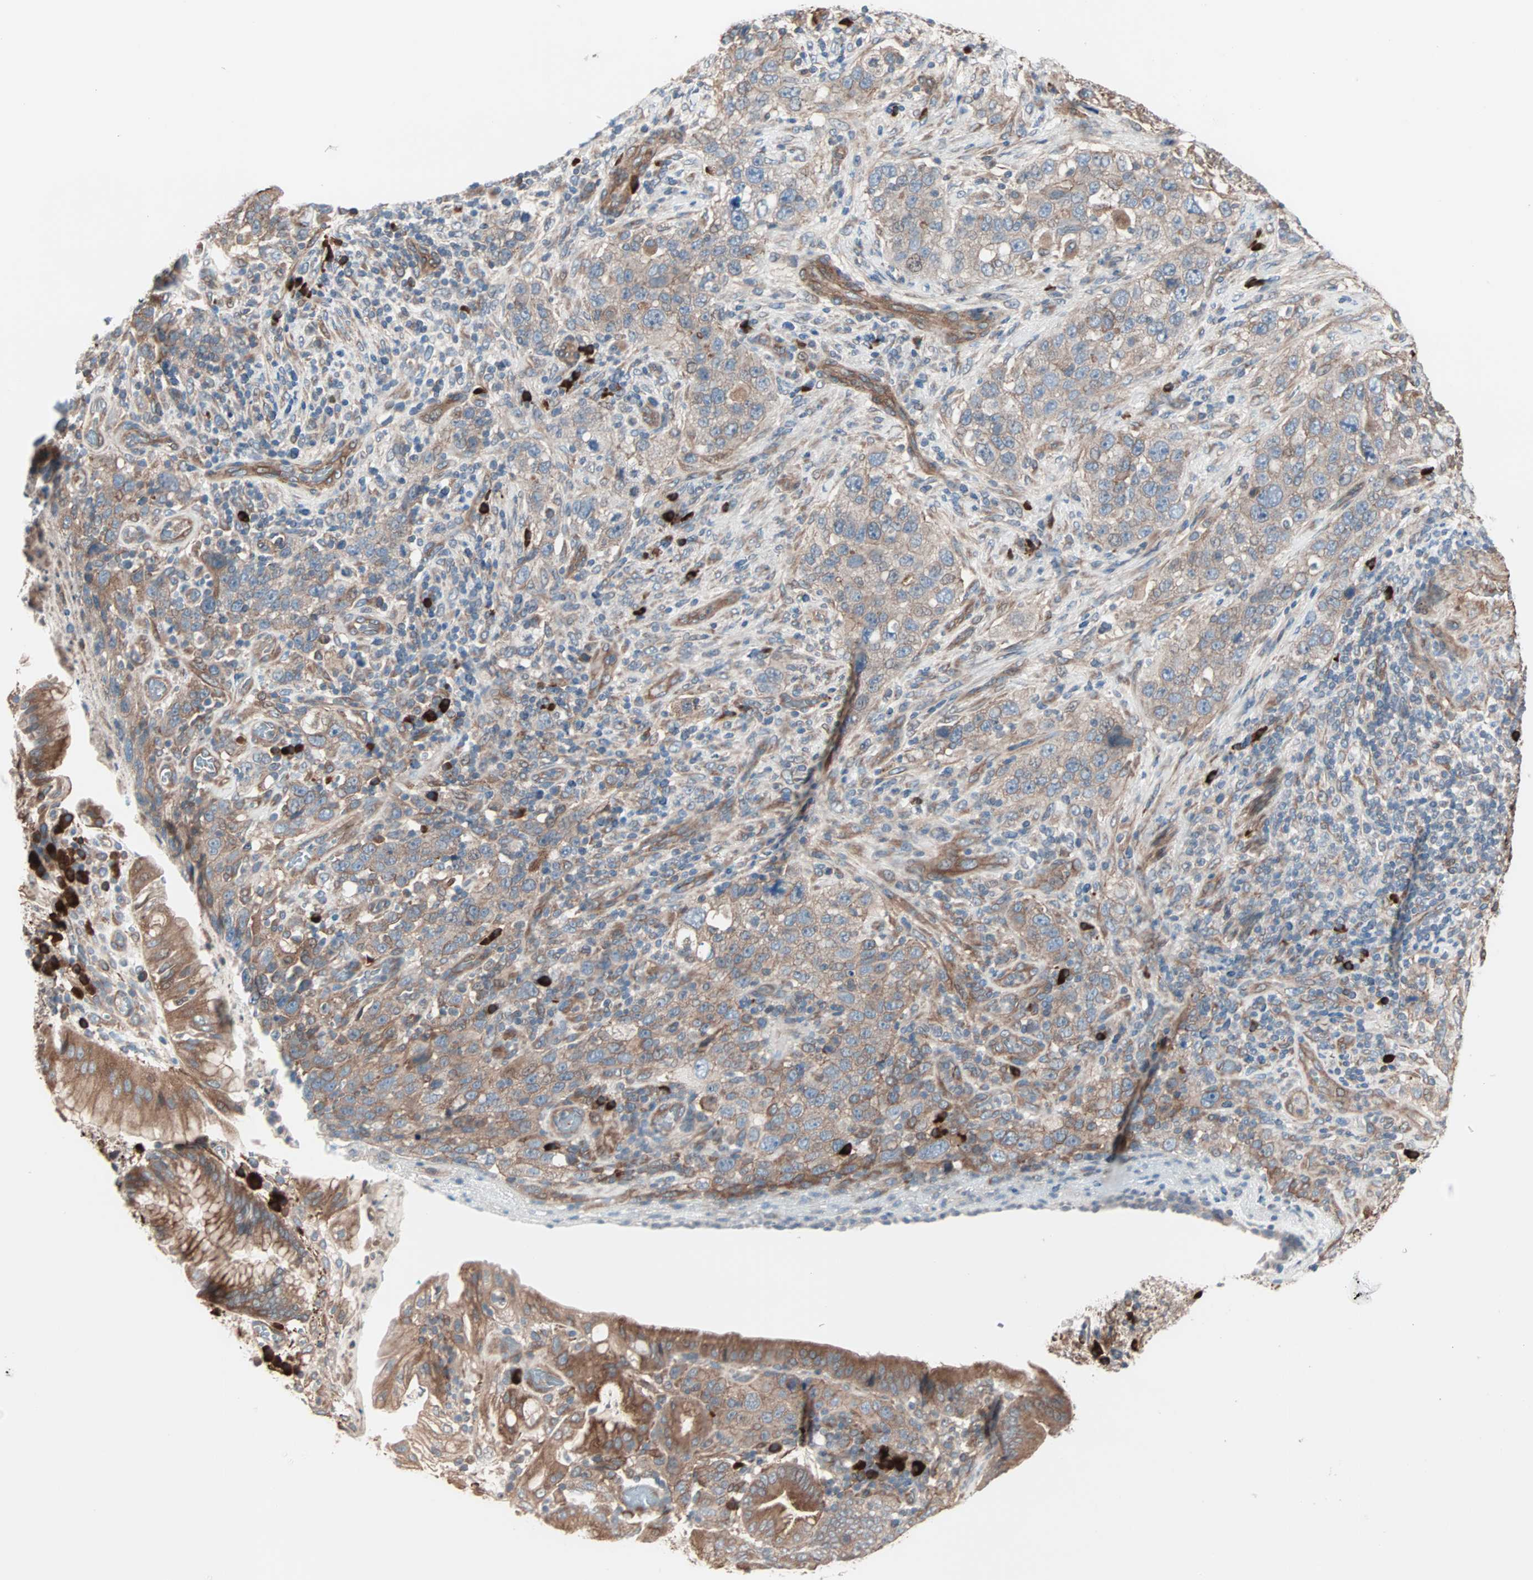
{"staining": {"intensity": "moderate", "quantity": ">75%", "location": "cytoplasmic/membranous"}, "tissue": "stomach cancer", "cell_type": "Tumor cells", "image_type": "cancer", "snomed": [{"axis": "morphology", "description": "Normal tissue, NOS"}, {"axis": "morphology", "description": "Adenocarcinoma, NOS"}, {"axis": "topography", "description": "Stomach"}], "caption": "This photomicrograph displays IHC staining of human adenocarcinoma (stomach), with medium moderate cytoplasmic/membranous staining in approximately >75% of tumor cells.", "gene": "ALG5", "patient": {"sex": "male", "age": 48}}